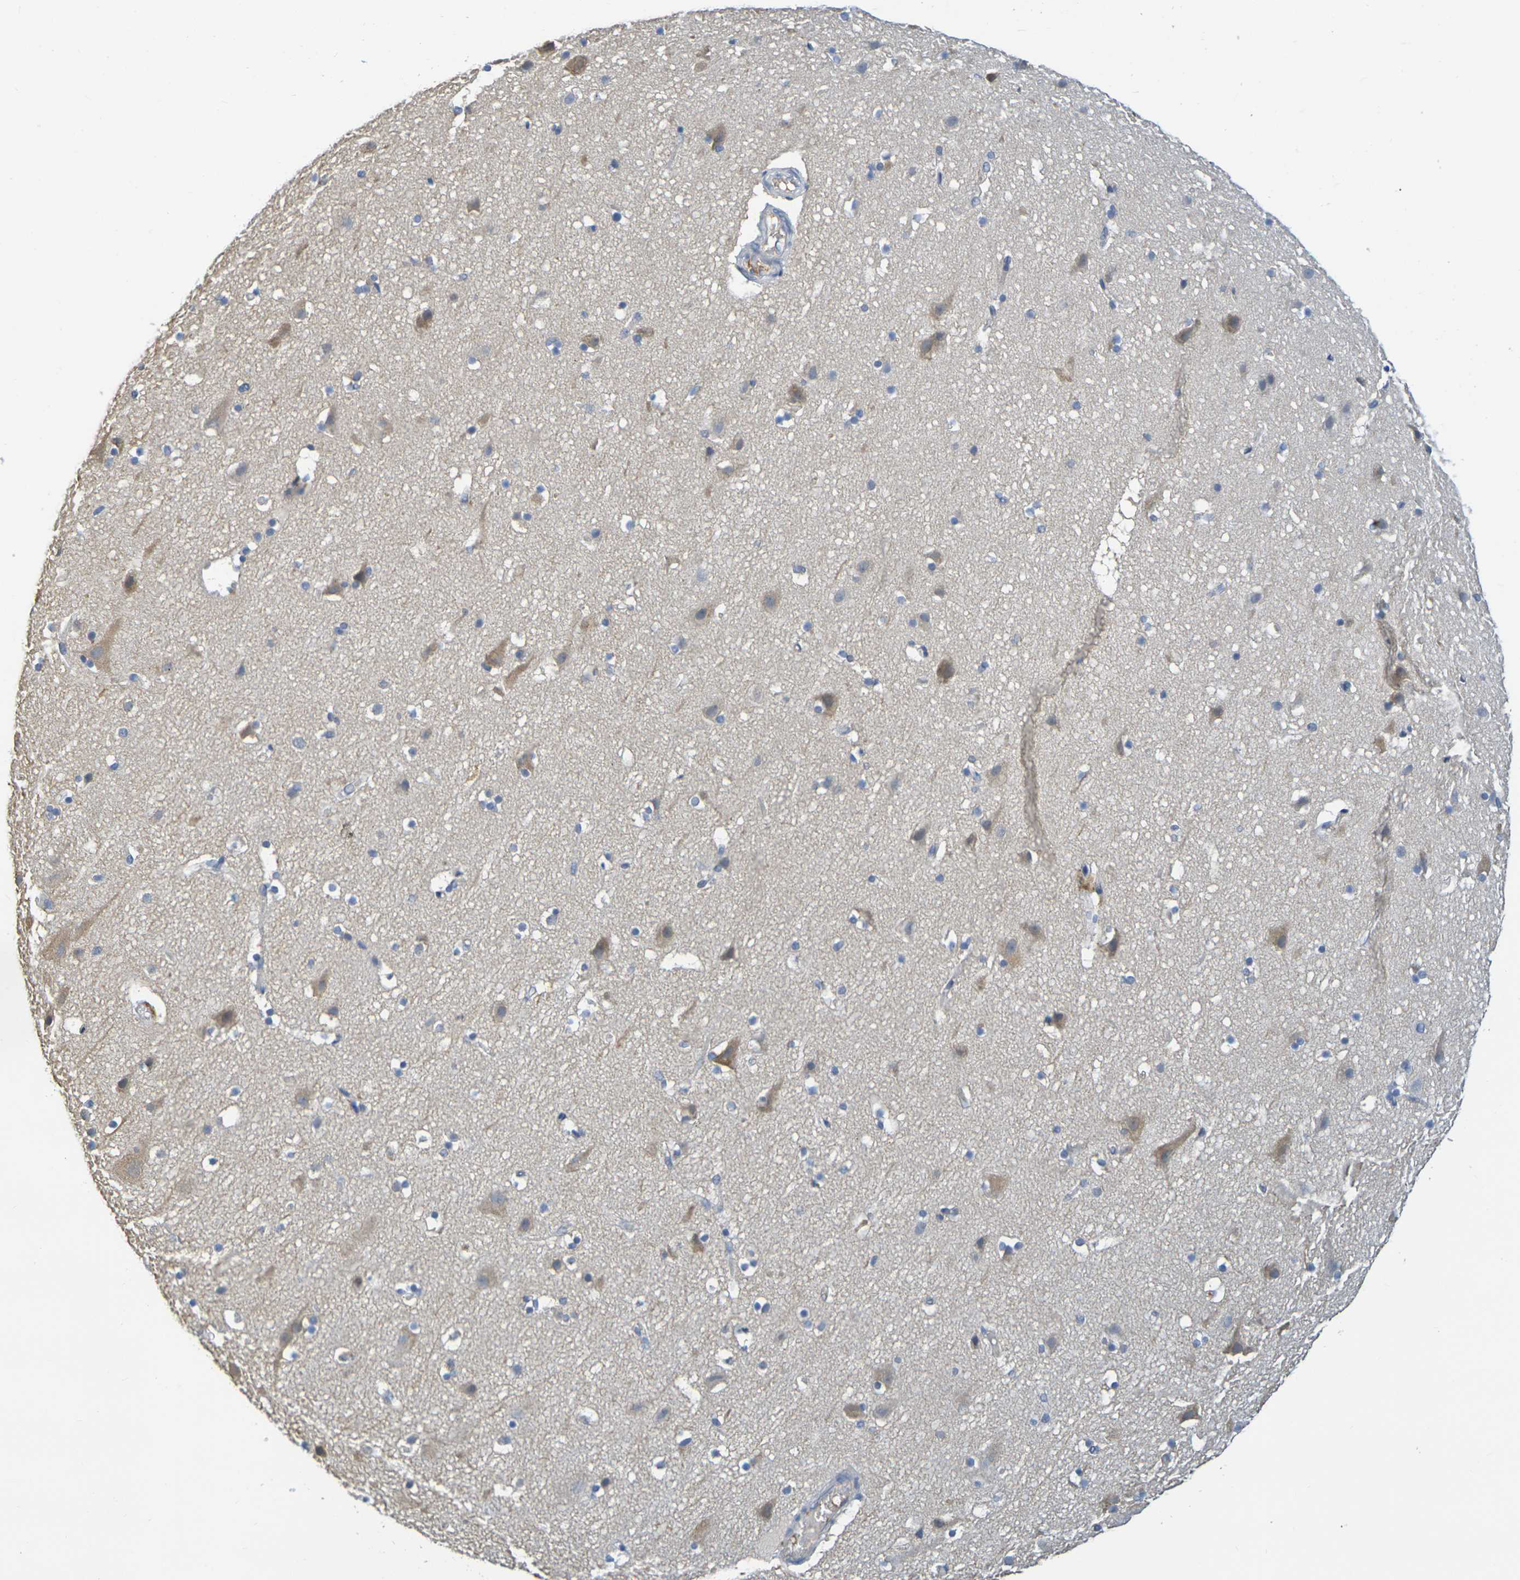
{"staining": {"intensity": "negative", "quantity": "none", "location": "none"}, "tissue": "cerebral cortex", "cell_type": "Endothelial cells", "image_type": "normal", "snomed": [{"axis": "morphology", "description": "Normal tissue, NOS"}, {"axis": "topography", "description": "Cerebral cortex"}], "caption": "IHC of normal human cerebral cortex displays no staining in endothelial cells.", "gene": "C1QA", "patient": {"sex": "male", "age": 45}}